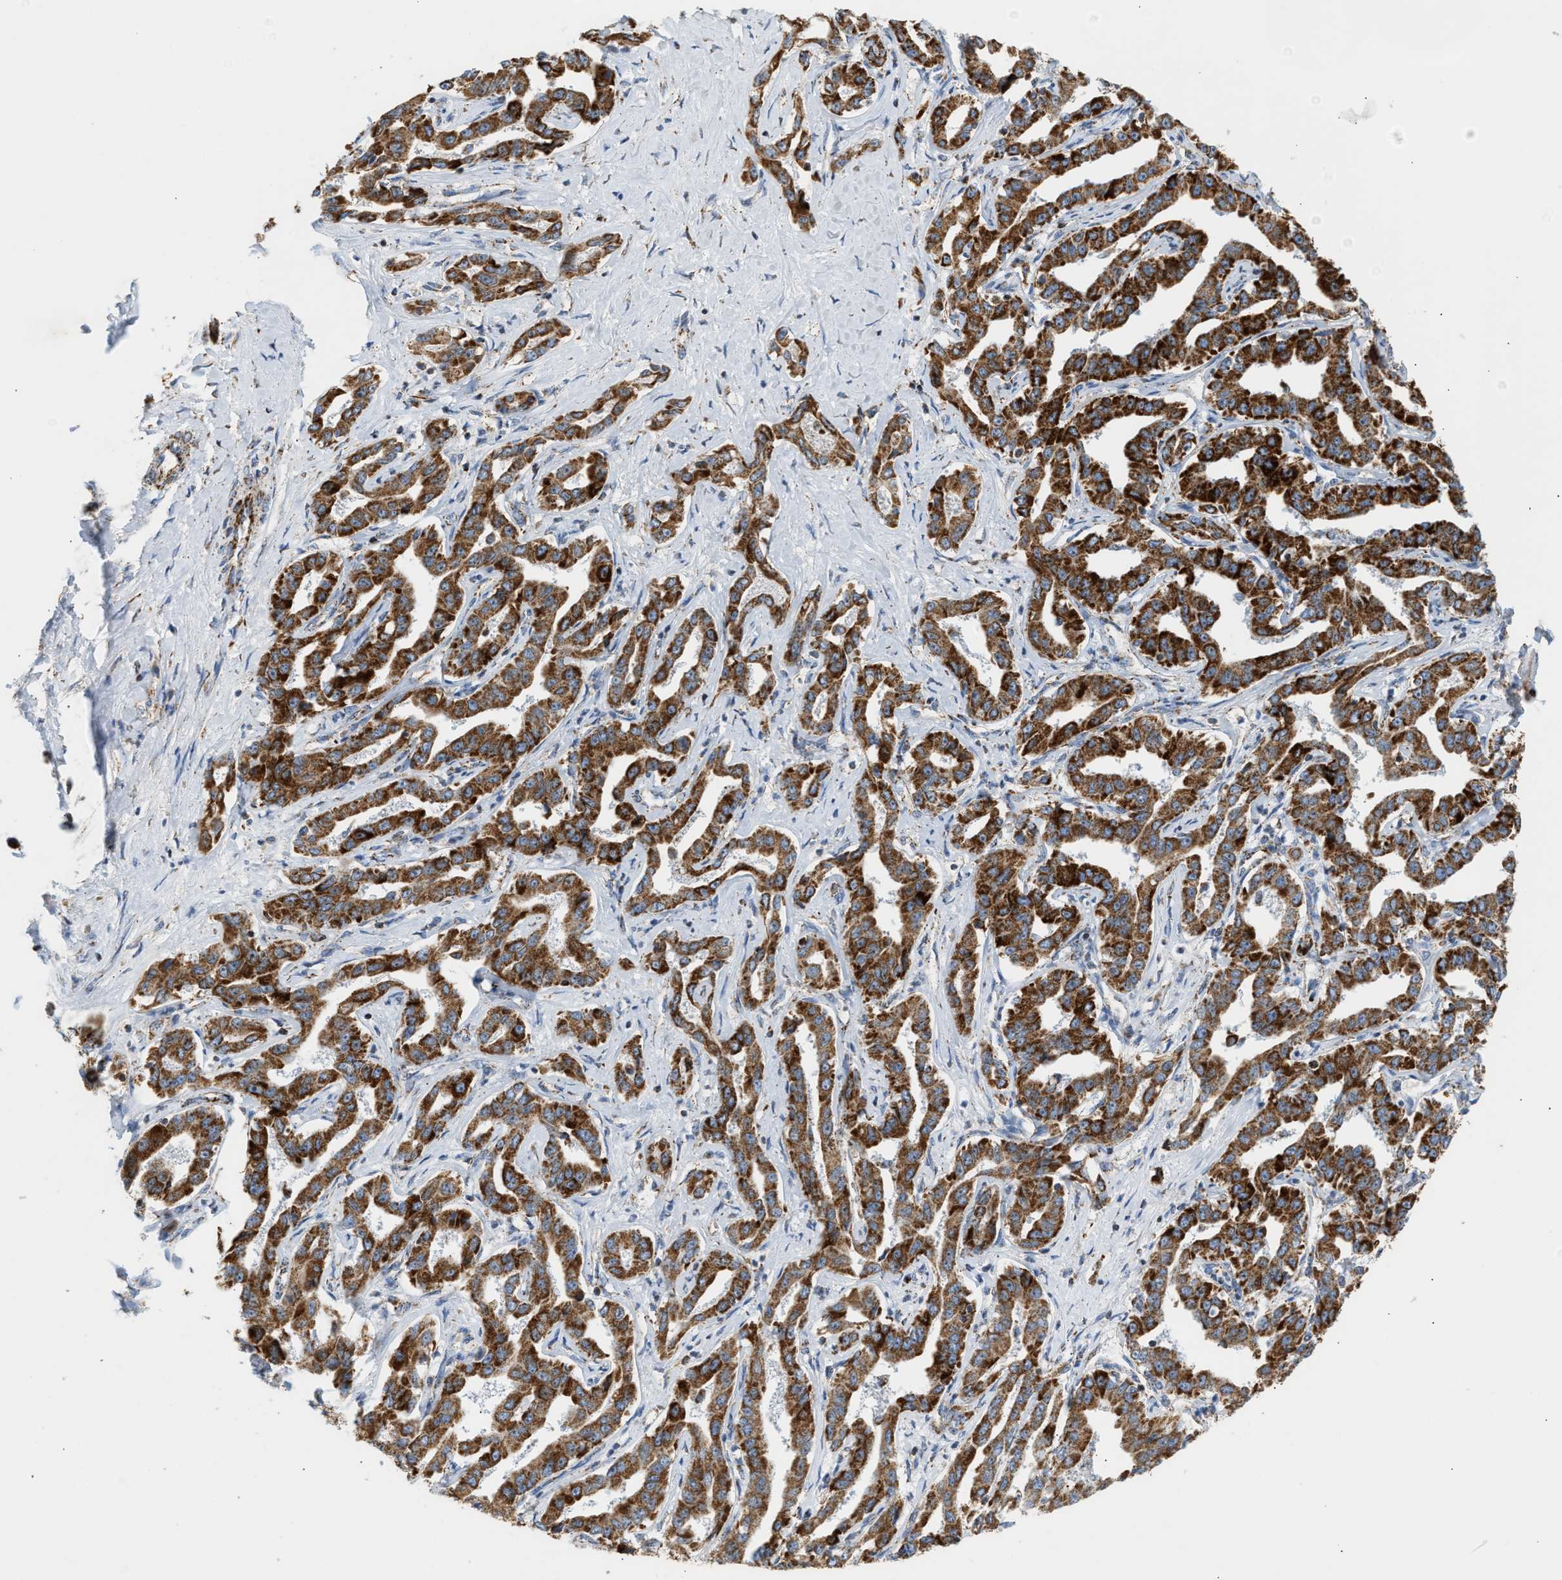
{"staining": {"intensity": "strong", "quantity": ">75%", "location": "cytoplasmic/membranous"}, "tissue": "liver cancer", "cell_type": "Tumor cells", "image_type": "cancer", "snomed": [{"axis": "morphology", "description": "Cholangiocarcinoma"}, {"axis": "topography", "description": "Liver"}], "caption": "Human liver cholangiocarcinoma stained with a brown dye demonstrates strong cytoplasmic/membranous positive expression in approximately >75% of tumor cells.", "gene": "OGDH", "patient": {"sex": "male", "age": 59}}